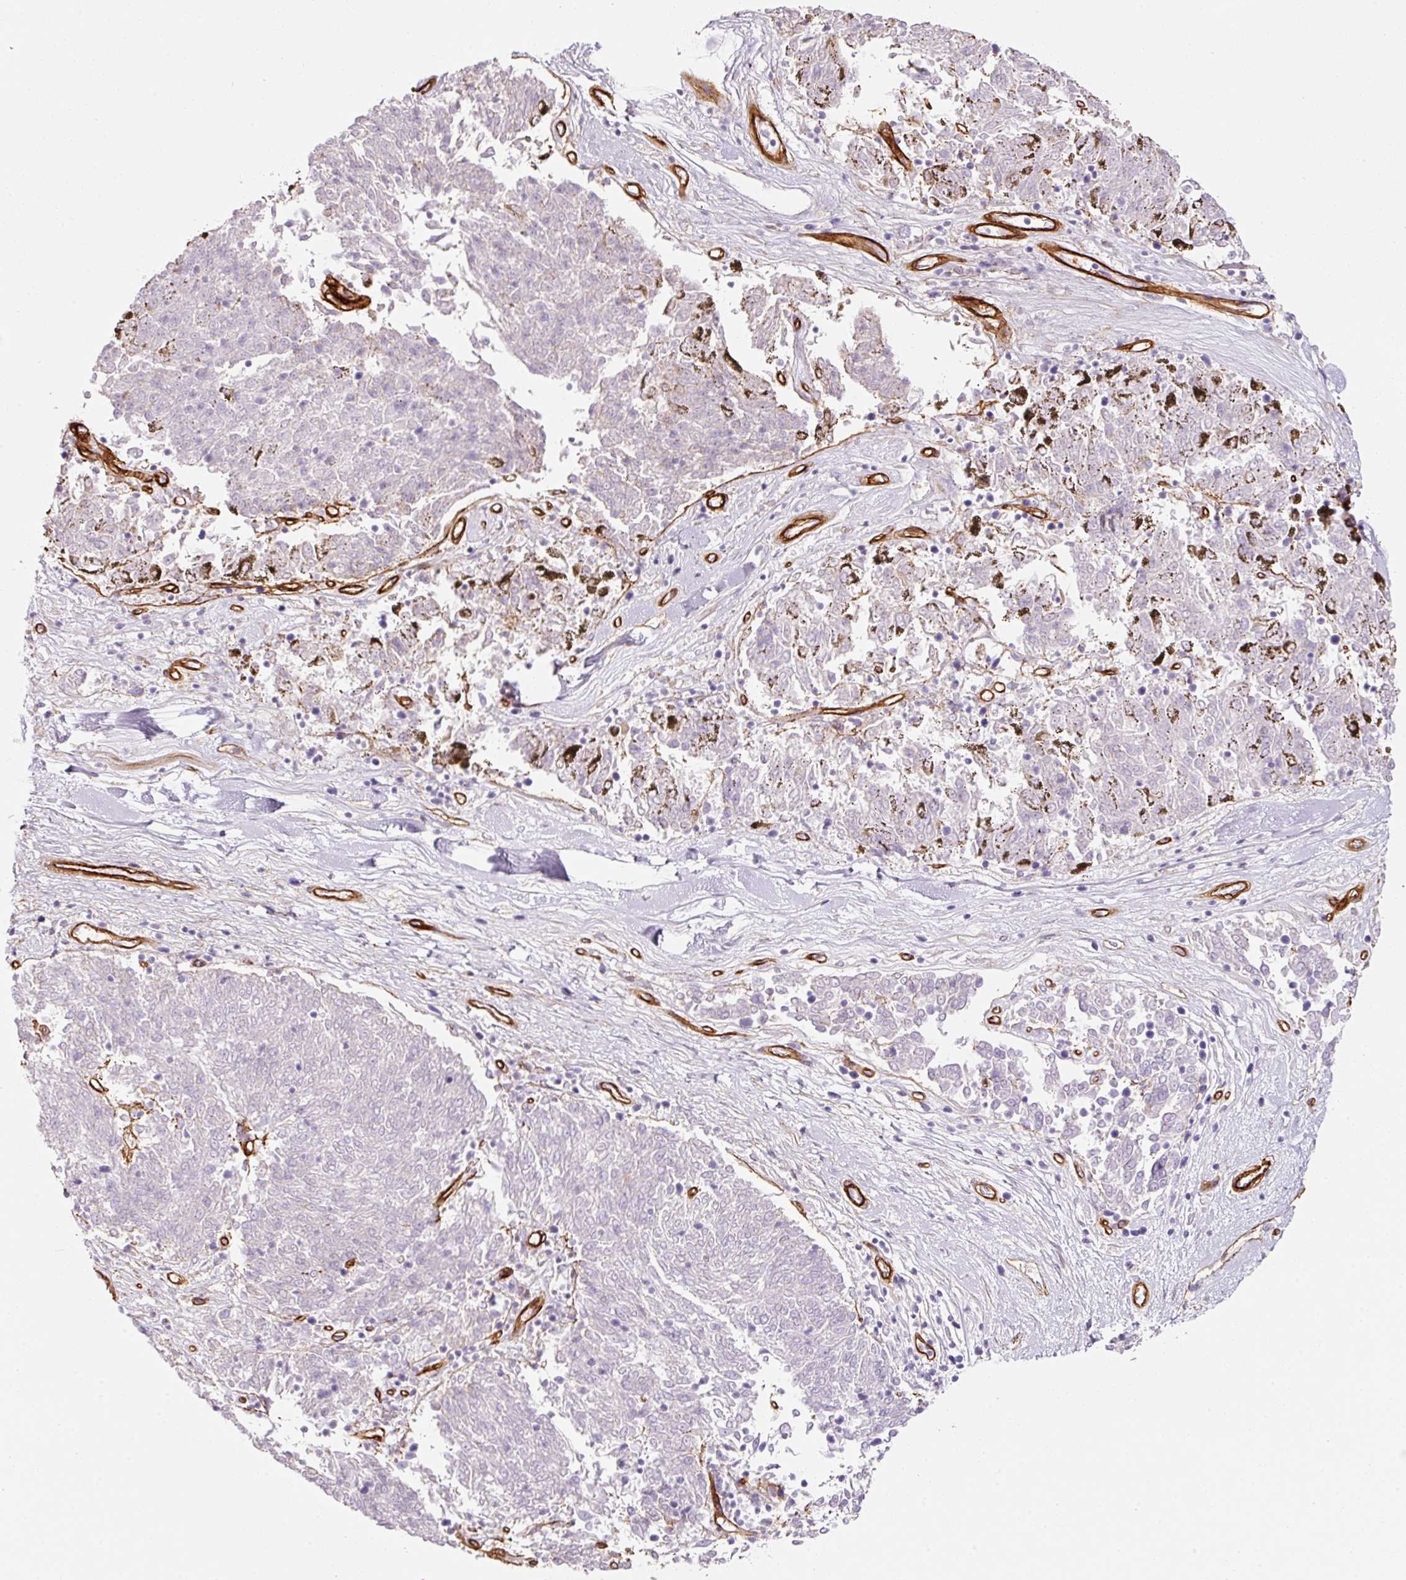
{"staining": {"intensity": "negative", "quantity": "none", "location": "none"}, "tissue": "melanoma", "cell_type": "Tumor cells", "image_type": "cancer", "snomed": [{"axis": "morphology", "description": "Malignant melanoma, NOS"}, {"axis": "topography", "description": "Skin"}], "caption": "This is an immunohistochemistry (IHC) photomicrograph of melanoma. There is no staining in tumor cells.", "gene": "LOXL4", "patient": {"sex": "female", "age": 72}}